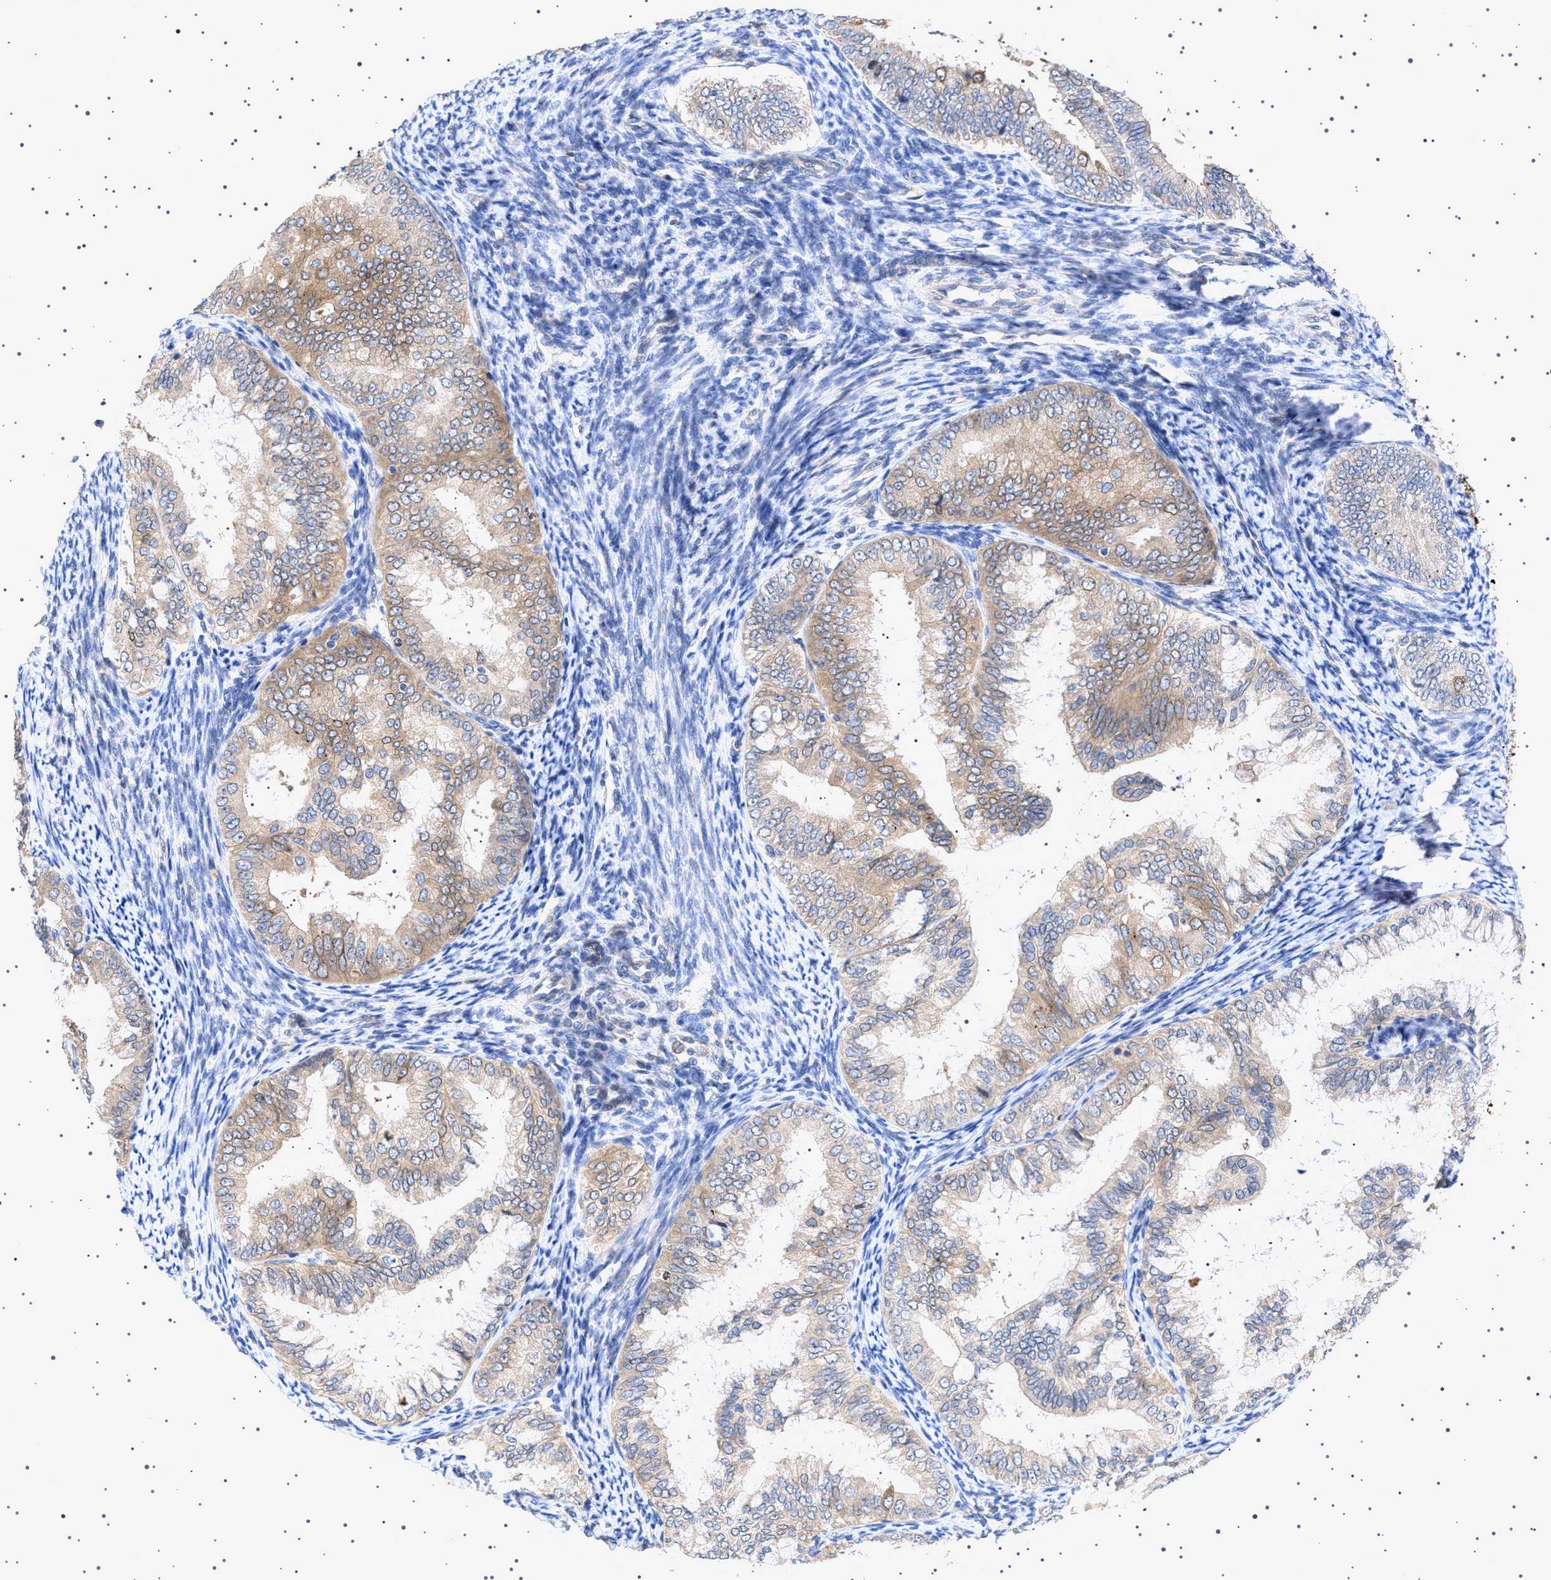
{"staining": {"intensity": "weak", "quantity": "25%-75%", "location": "cytoplasmic/membranous,nuclear"}, "tissue": "endometrial cancer", "cell_type": "Tumor cells", "image_type": "cancer", "snomed": [{"axis": "morphology", "description": "Adenocarcinoma, NOS"}, {"axis": "topography", "description": "Endometrium"}], "caption": "Immunohistochemical staining of human endometrial adenocarcinoma exhibits weak cytoplasmic/membranous and nuclear protein staining in about 25%-75% of tumor cells.", "gene": "NUP93", "patient": {"sex": "female", "age": 63}}